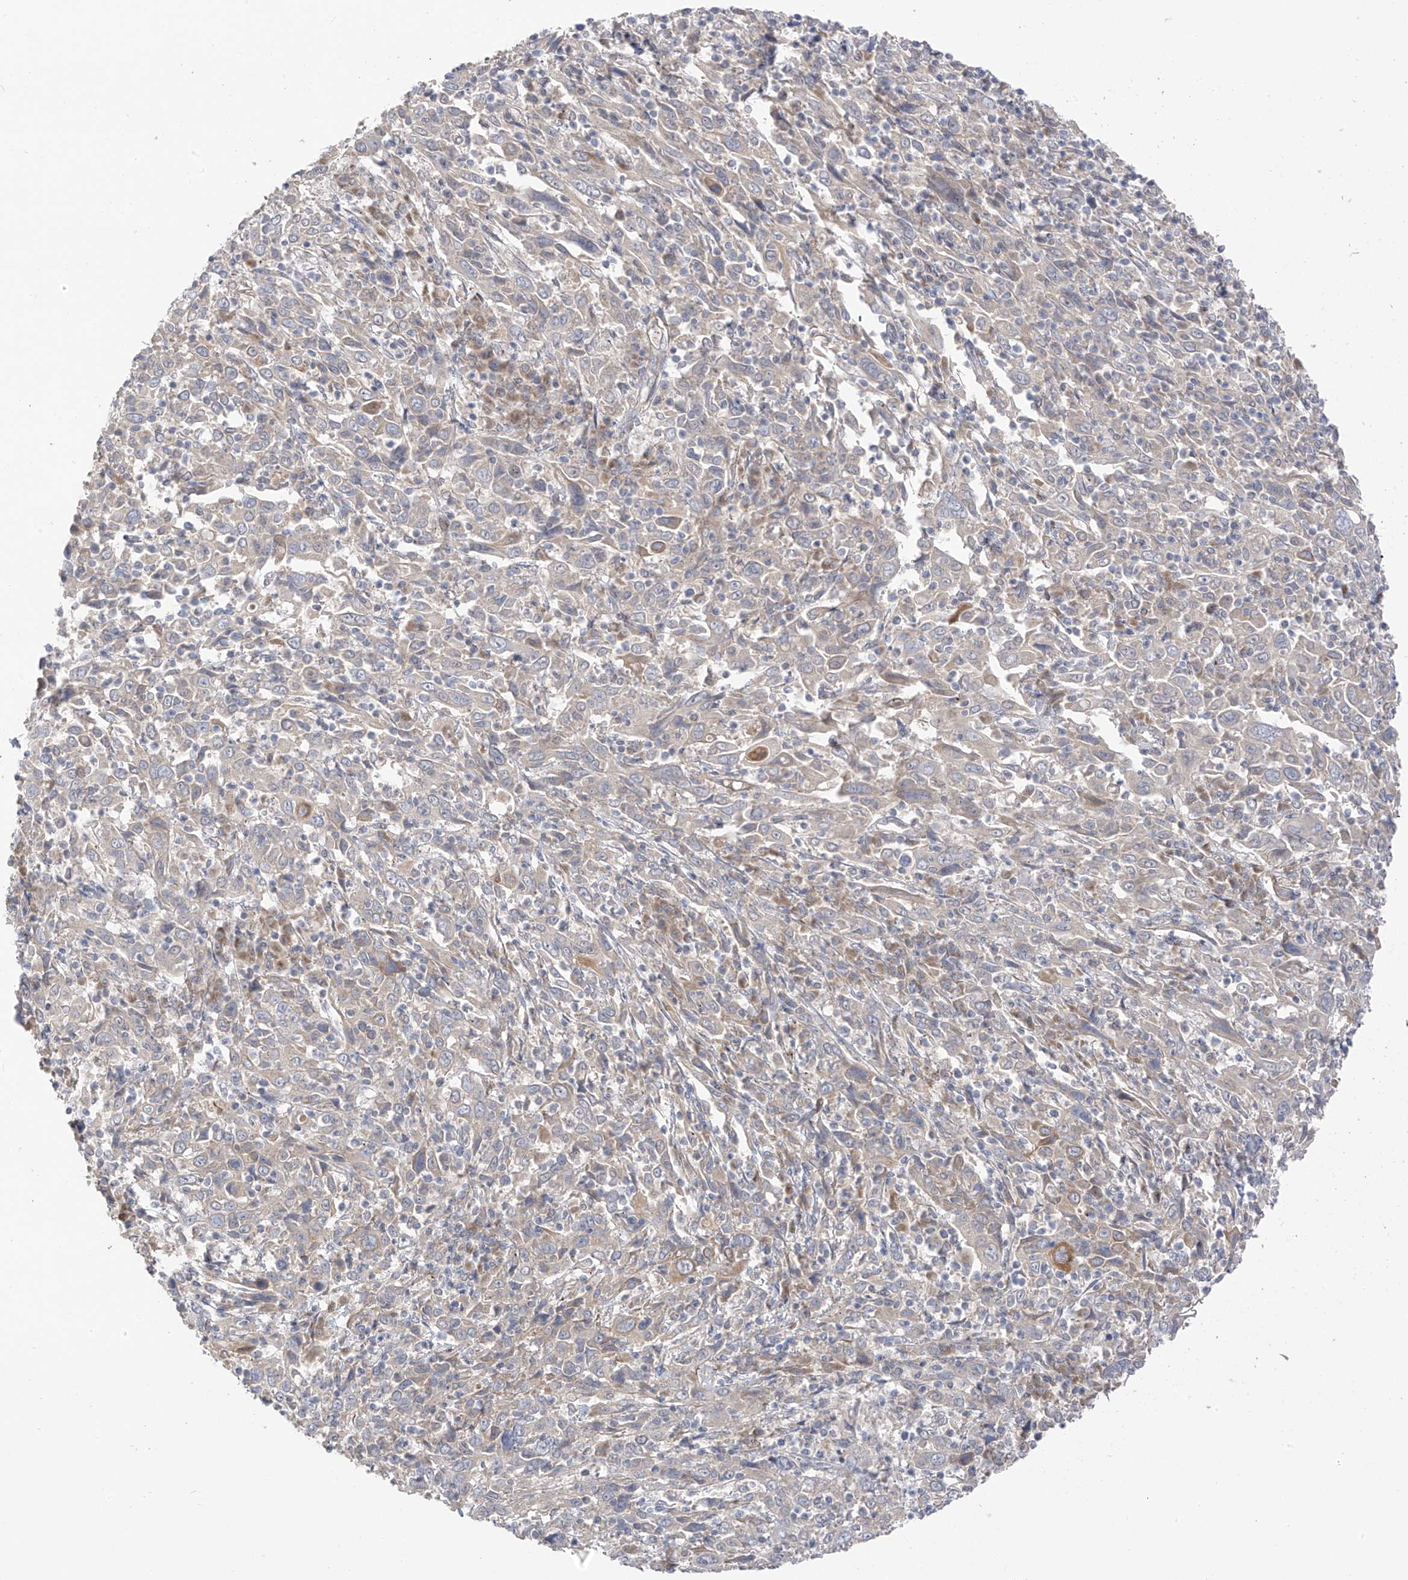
{"staining": {"intensity": "weak", "quantity": "<25%", "location": "cytoplasmic/membranous"}, "tissue": "cervical cancer", "cell_type": "Tumor cells", "image_type": "cancer", "snomed": [{"axis": "morphology", "description": "Squamous cell carcinoma, NOS"}, {"axis": "topography", "description": "Cervix"}], "caption": "Cervical cancer (squamous cell carcinoma) stained for a protein using immunohistochemistry (IHC) exhibits no positivity tumor cells.", "gene": "NALCN", "patient": {"sex": "female", "age": 46}}